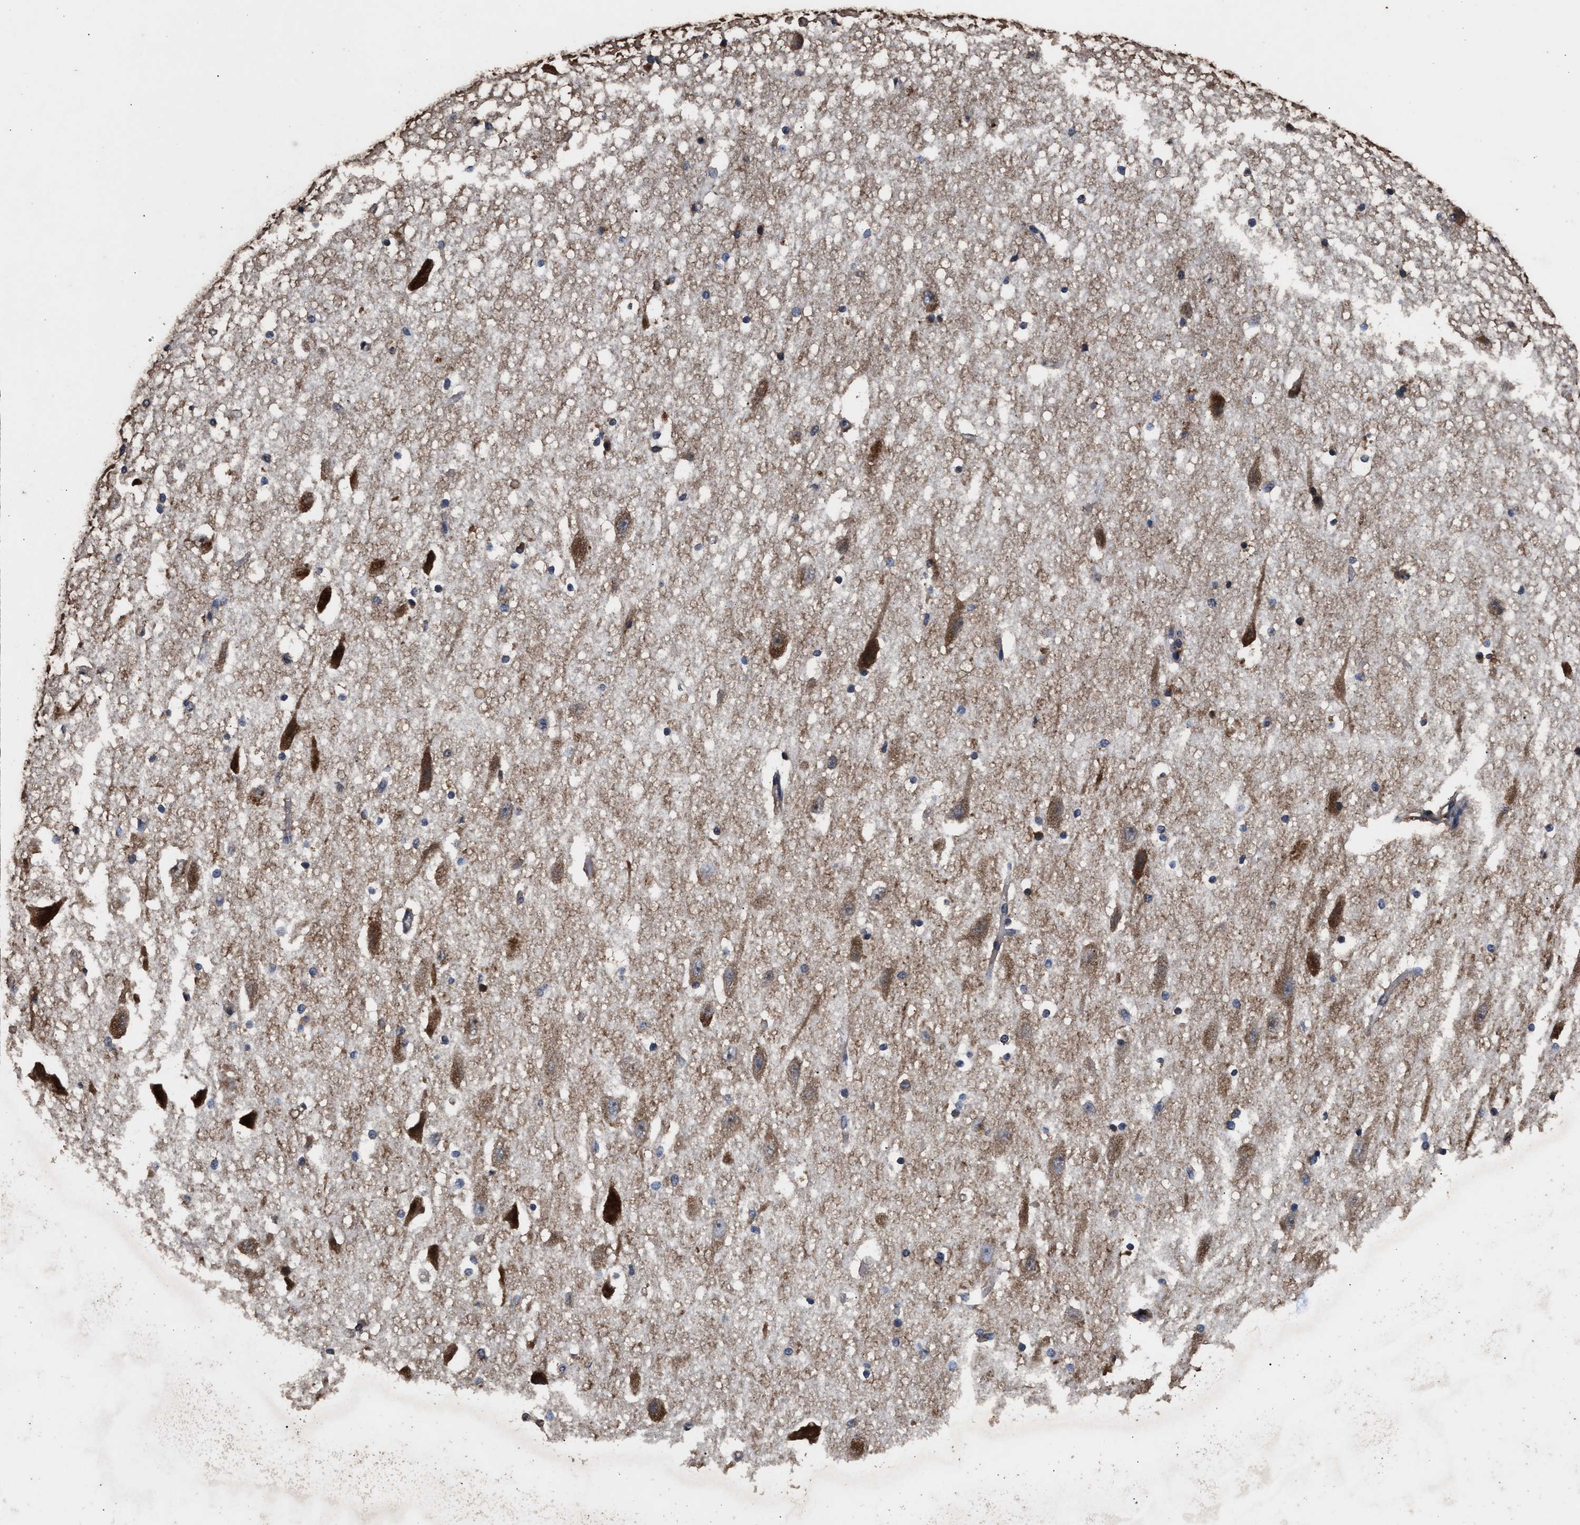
{"staining": {"intensity": "moderate", "quantity": "25%-75%", "location": "cytoplasmic/membranous"}, "tissue": "hippocampus", "cell_type": "Glial cells", "image_type": "normal", "snomed": [{"axis": "morphology", "description": "Normal tissue, NOS"}, {"axis": "topography", "description": "Hippocampus"}], "caption": "IHC photomicrograph of benign hippocampus: hippocampus stained using immunohistochemistry (IHC) shows medium levels of moderate protein expression localized specifically in the cytoplasmic/membranous of glial cells, appearing as a cytoplasmic/membranous brown color.", "gene": "ENSG00000286112", "patient": {"sex": "female", "age": 19}}